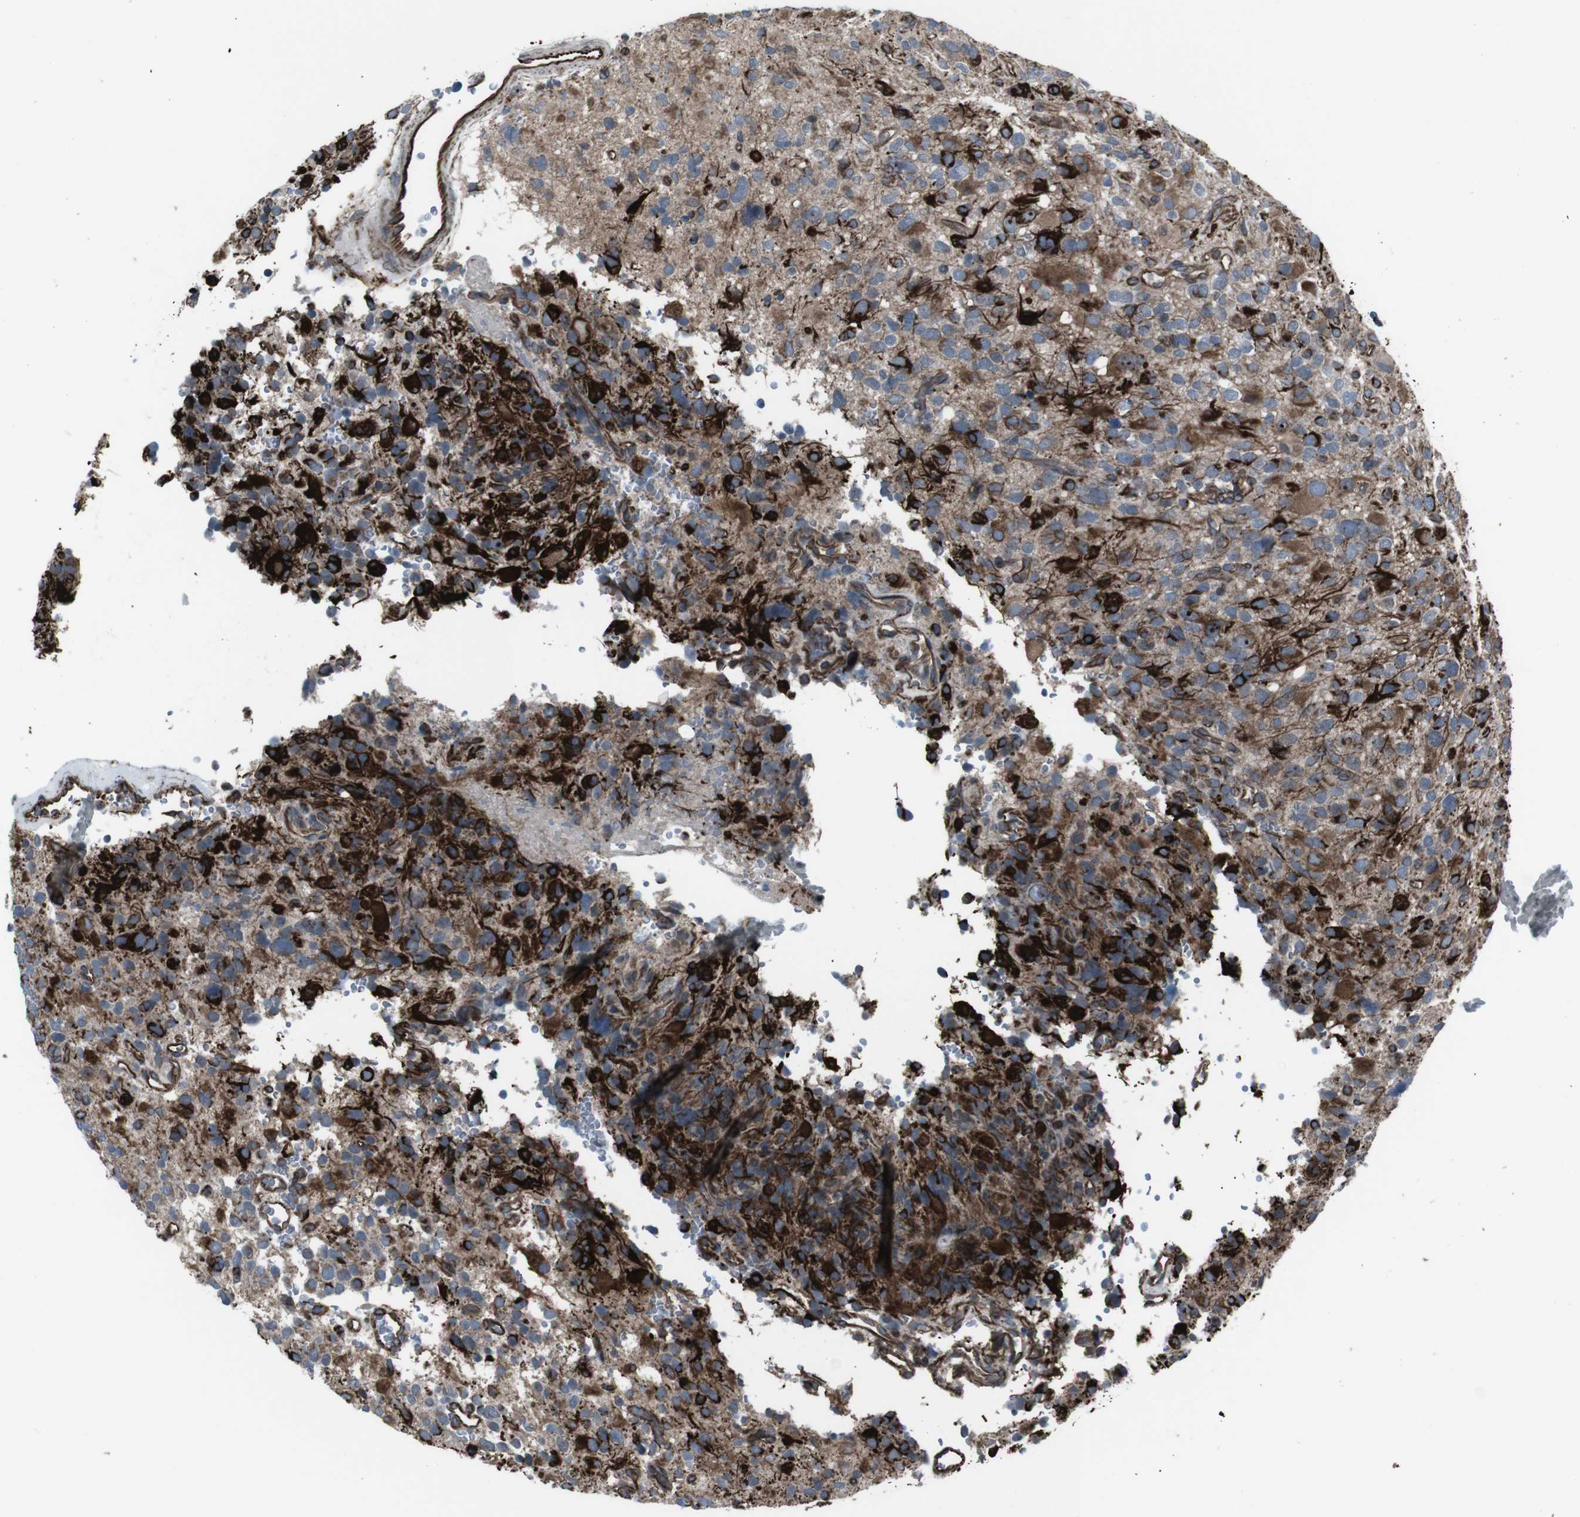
{"staining": {"intensity": "negative", "quantity": "none", "location": "none"}, "tissue": "glioma", "cell_type": "Tumor cells", "image_type": "cancer", "snomed": [{"axis": "morphology", "description": "Glioma, malignant, High grade"}, {"axis": "topography", "description": "Brain"}], "caption": "Immunohistochemical staining of human malignant glioma (high-grade) shows no significant expression in tumor cells. (Stains: DAB (3,3'-diaminobenzidine) IHC with hematoxylin counter stain, Microscopy: brightfield microscopy at high magnification).", "gene": "TMEM141", "patient": {"sex": "male", "age": 48}}